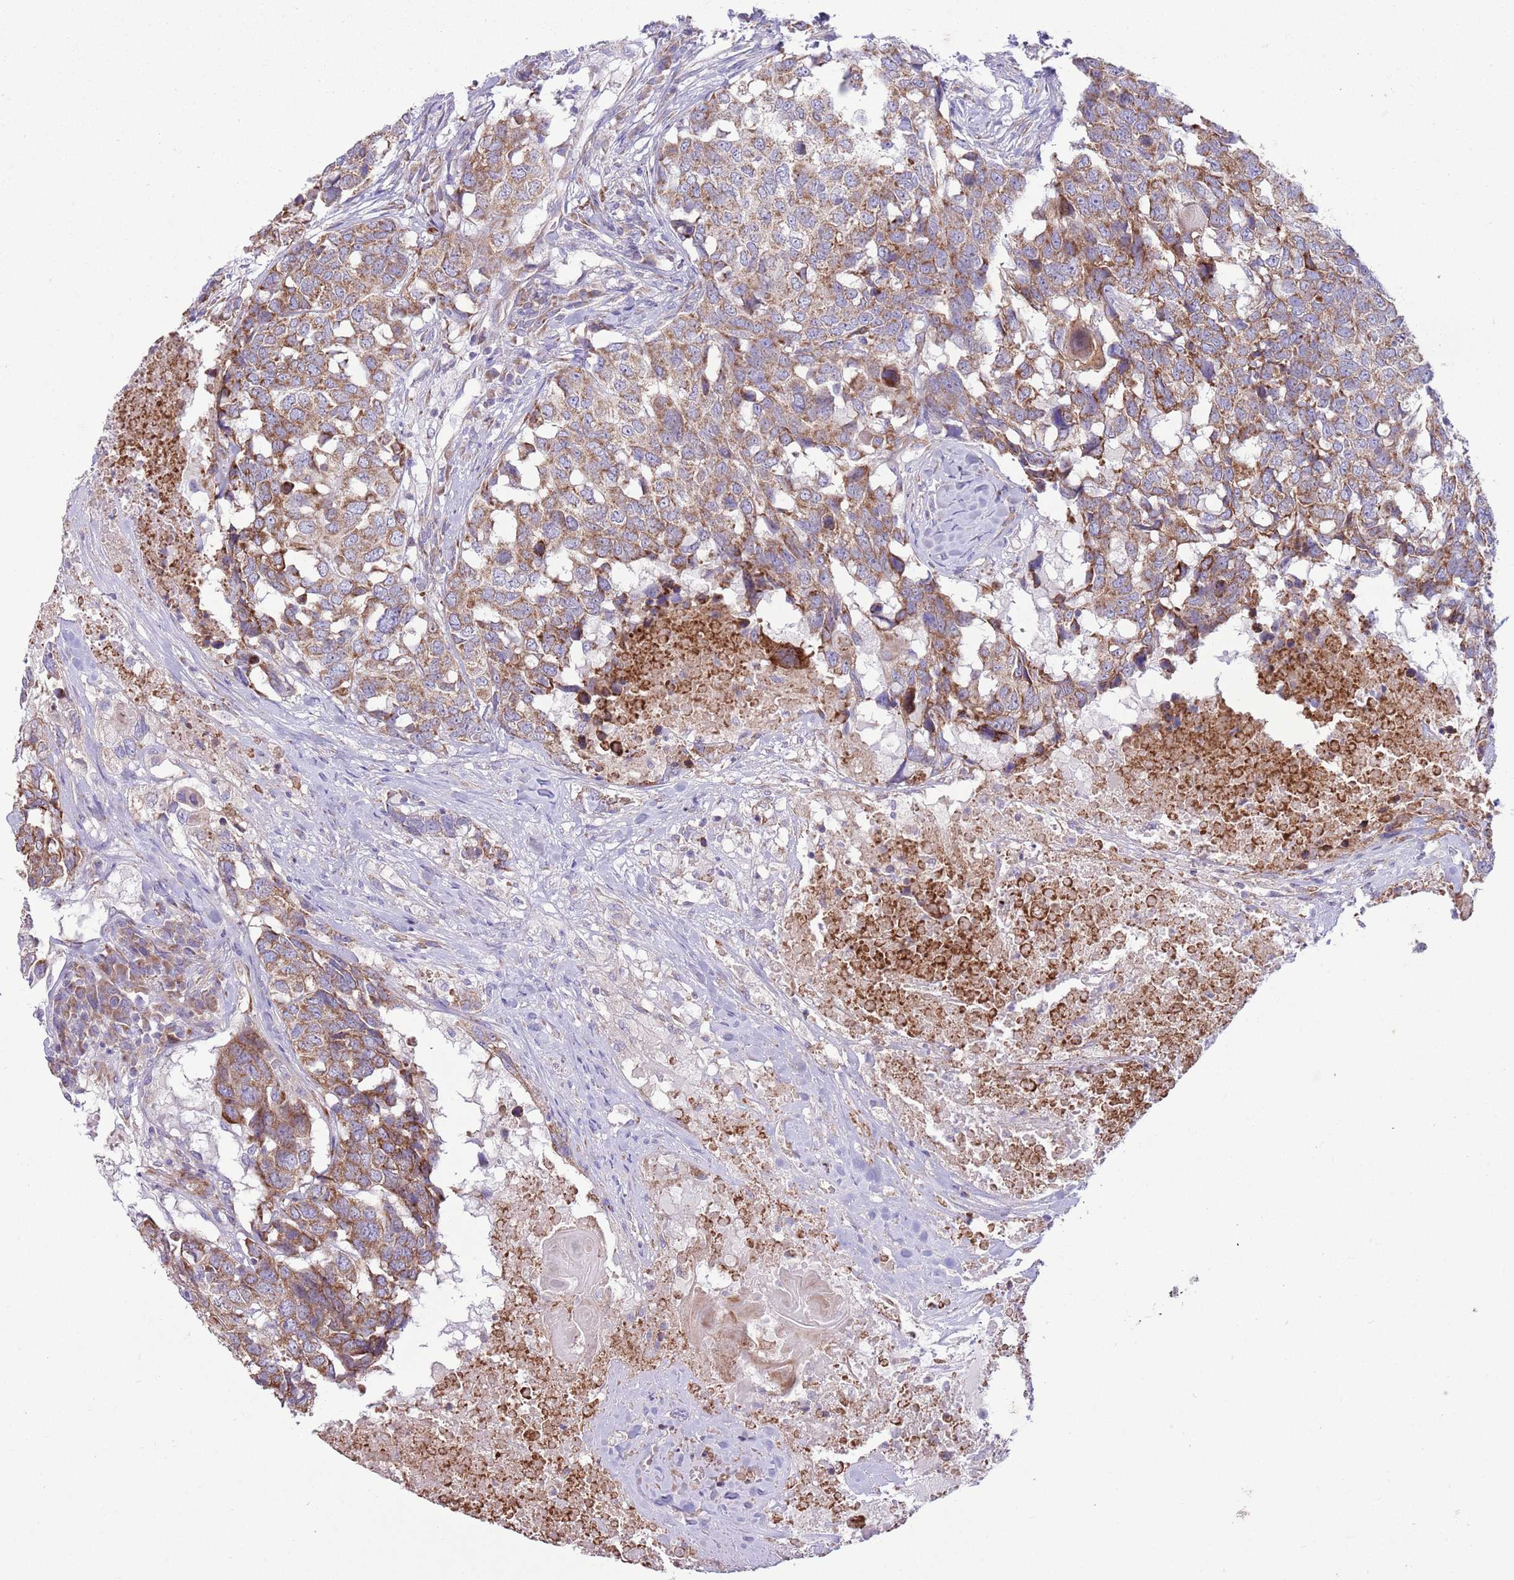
{"staining": {"intensity": "moderate", "quantity": ">75%", "location": "cytoplasmic/membranous"}, "tissue": "head and neck cancer", "cell_type": "Tumor cells", "image_type": "cancer", "snomed": [{"axis": "morphology", "description": "Squamous cell carcinoma, NOS"}, {"axis": "topography", "description": "Head-Neck"}], "caption": "The immunohistochemical stain highlights moderate cytoplasmic/membranous expression in tumor cells of squamous cell carcinoma (head and neck) tissue.", "gene": "TOMM5", "patient": {"sex": "male", "age": 66}}